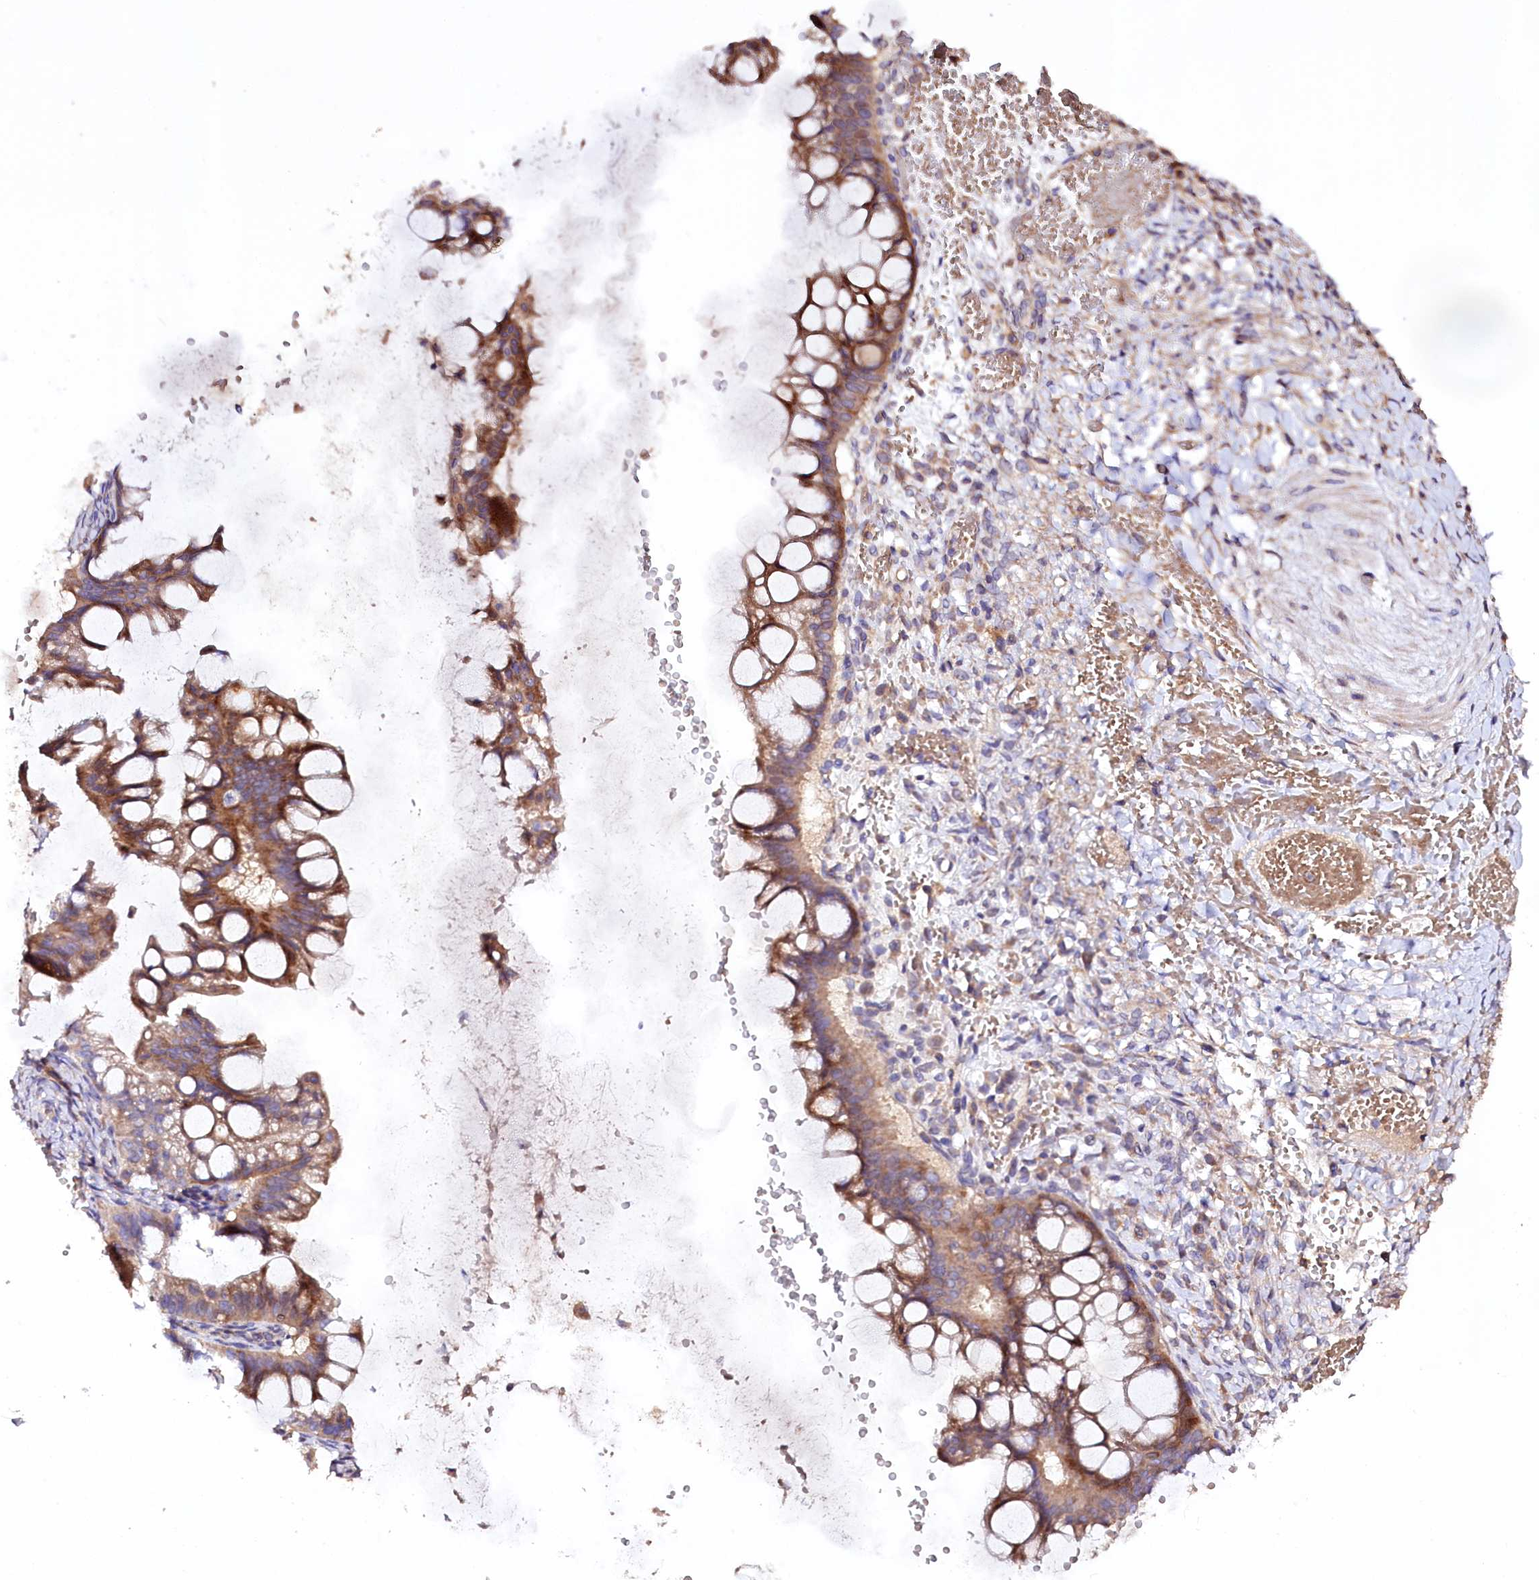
{"staining": {"intensity": "moderate", "quantity": "25%-75%", "location": "cytoplasmic/membranous"}, "tissue": "ovarian cancer", "cell_type": "Tumor cells", "image_type": "cancer", "snomed": [{"axis": "morphology", "description": "Cystadenocarcinoma, mucinous, NOS"}, {"axis": "topography", "description": "Ovary"}], "caption": "The photomicrograph reveals a brown stain indicating the presence of a protein in the cytoplasmic/membranous of tumor cells in ovarian cancer (mucinous cystadenocarcinoma).", "gene": "DMXL2", "patient": {"sex": "female", "age": 73}}